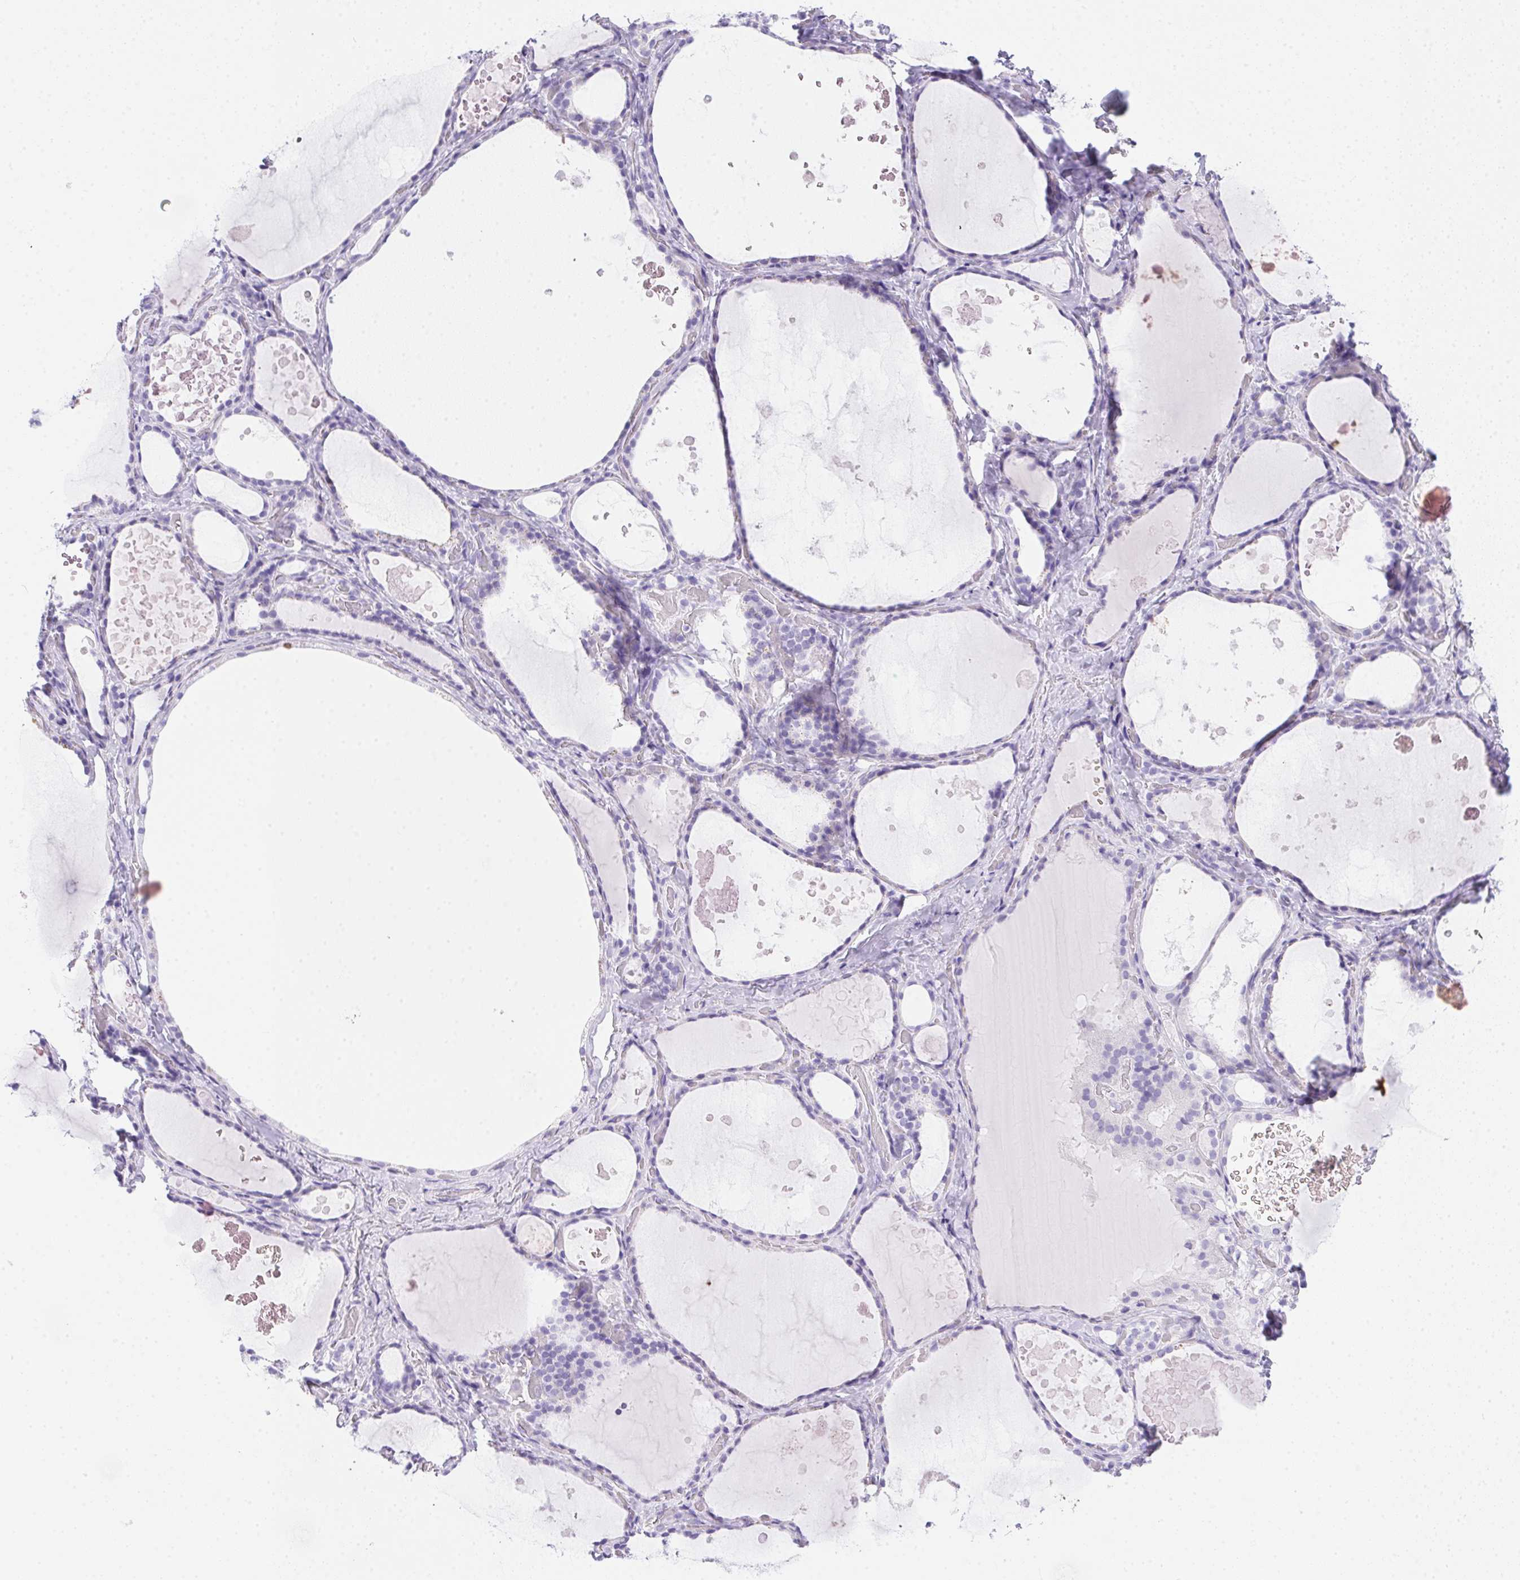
{"staining": {"intensity": "negative", "quantity": "none", "location": "none"}, "tissue": "thyroid gland", "cell_type": "Glandular cells", "image_type": "normal", "snomed": [{"axis": "morphology", "description": "Normal tissue, NOS"}, {"axis": "topography", "description": "Thyroid gland"}], "caption": "Immunohistochemistry (IHC) image of benign human thyroid gland stained for a protein (brown), which shows no staining in glandular cells.", "gene": "SPACA5B", "patient": {"sex": "female", "age": 56}}